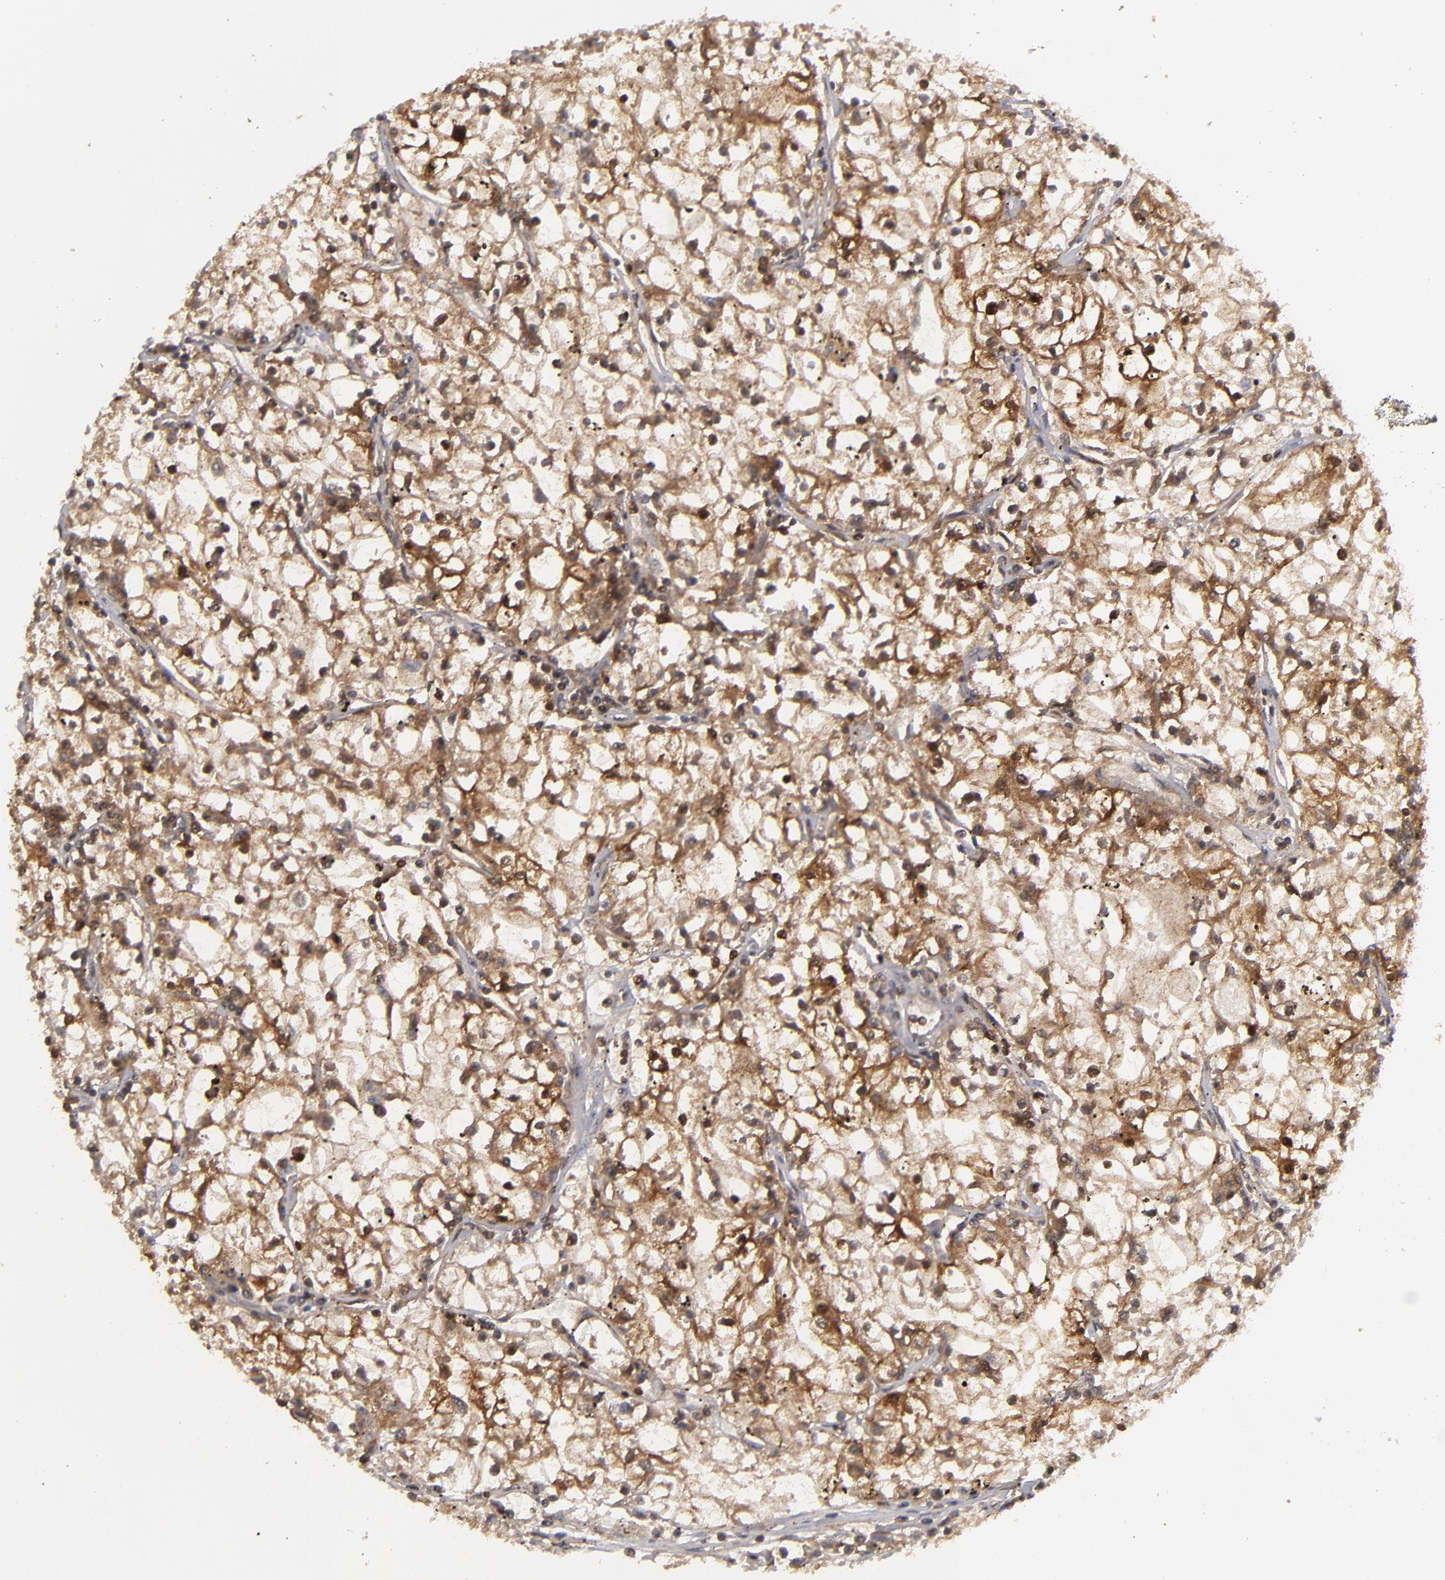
{"staining": {"intensity": "moderate", "quantity": ">75%", "location": "cytoplasmic/membranous,nuclear"}, "tissue": "renal cancer", "cell_type": "Tumor cells", "image_type": "cancer", "snomed": [{"axis": "morphology", "description": "Adenocarcinoma, NOS"}, {"axis": "topography", "description": "Kidney"}], "caption": "Renal cancer (adenocarcinoma) stained for a protein (brown) shows moderate cytoplasmic/membranous and nuclear positive staining in about >75% of tumor cells.", "gene": "GSR", "patient": {"sex": "male", "age": 56}}